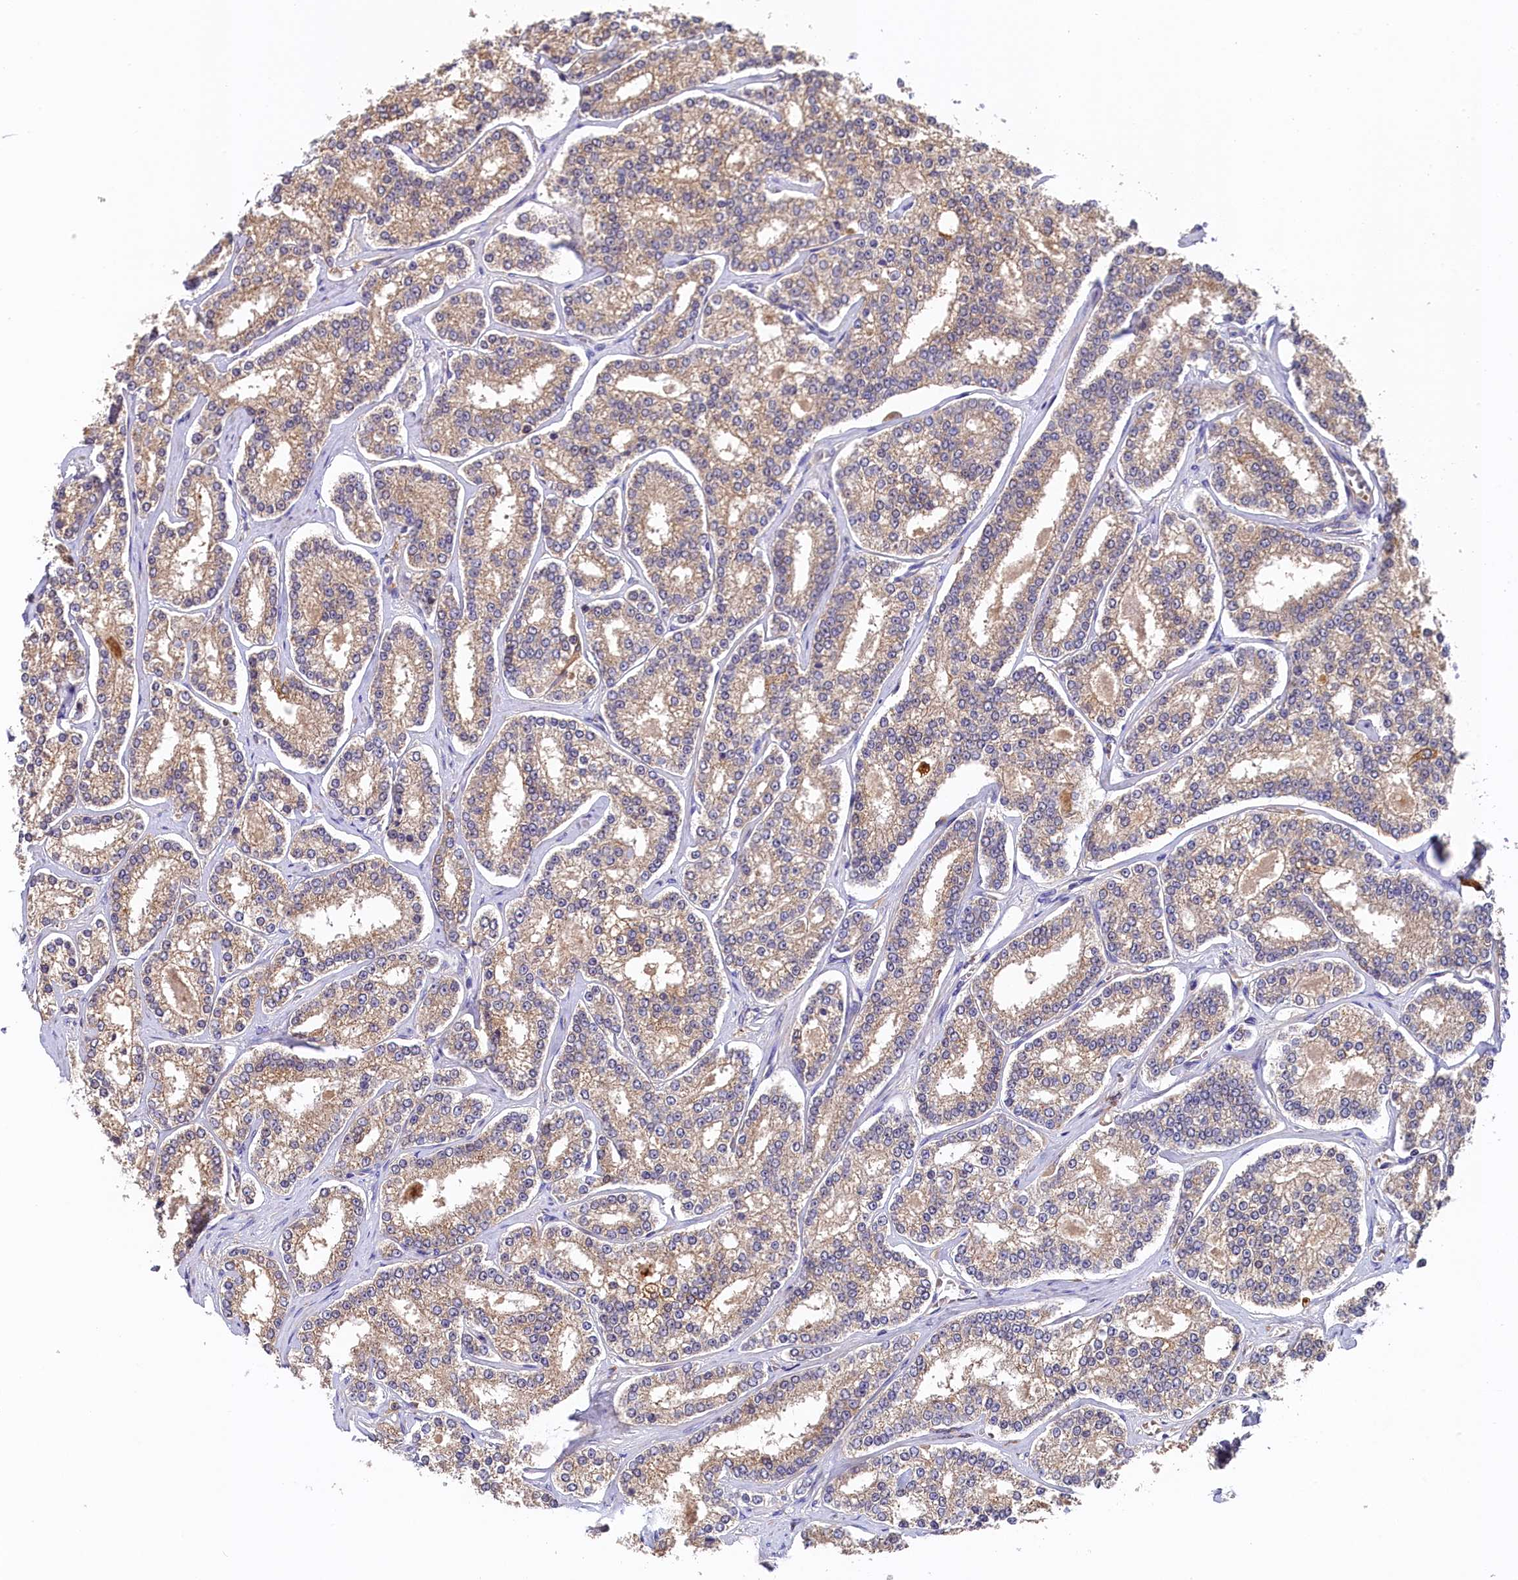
{"staining": {"intensity": "weak", "quantity": ">75%", "location": "cytoplasmic/membranous"}, "tissue": "prostate cancer", "cell_type": "Tumor cells", "image_type": "cancer", "snomed": [{"axis": "morphology", "description": "Normal tissue, NOS"}, {"axis": "morphology", "description": "Adenocarcinoma, High grade"}, {"axis": "topography", "description": "Prostate"}], "caption": "Immunohistochemical staining of human prostate cancer (high-grade adenocarcinoma) shows low levels of weak cytoplasmic/membranous protein staining in approximately >75% of tumor cells.", "gene": "SEC31B", "patient": {"sex": "male", "age": 83}}